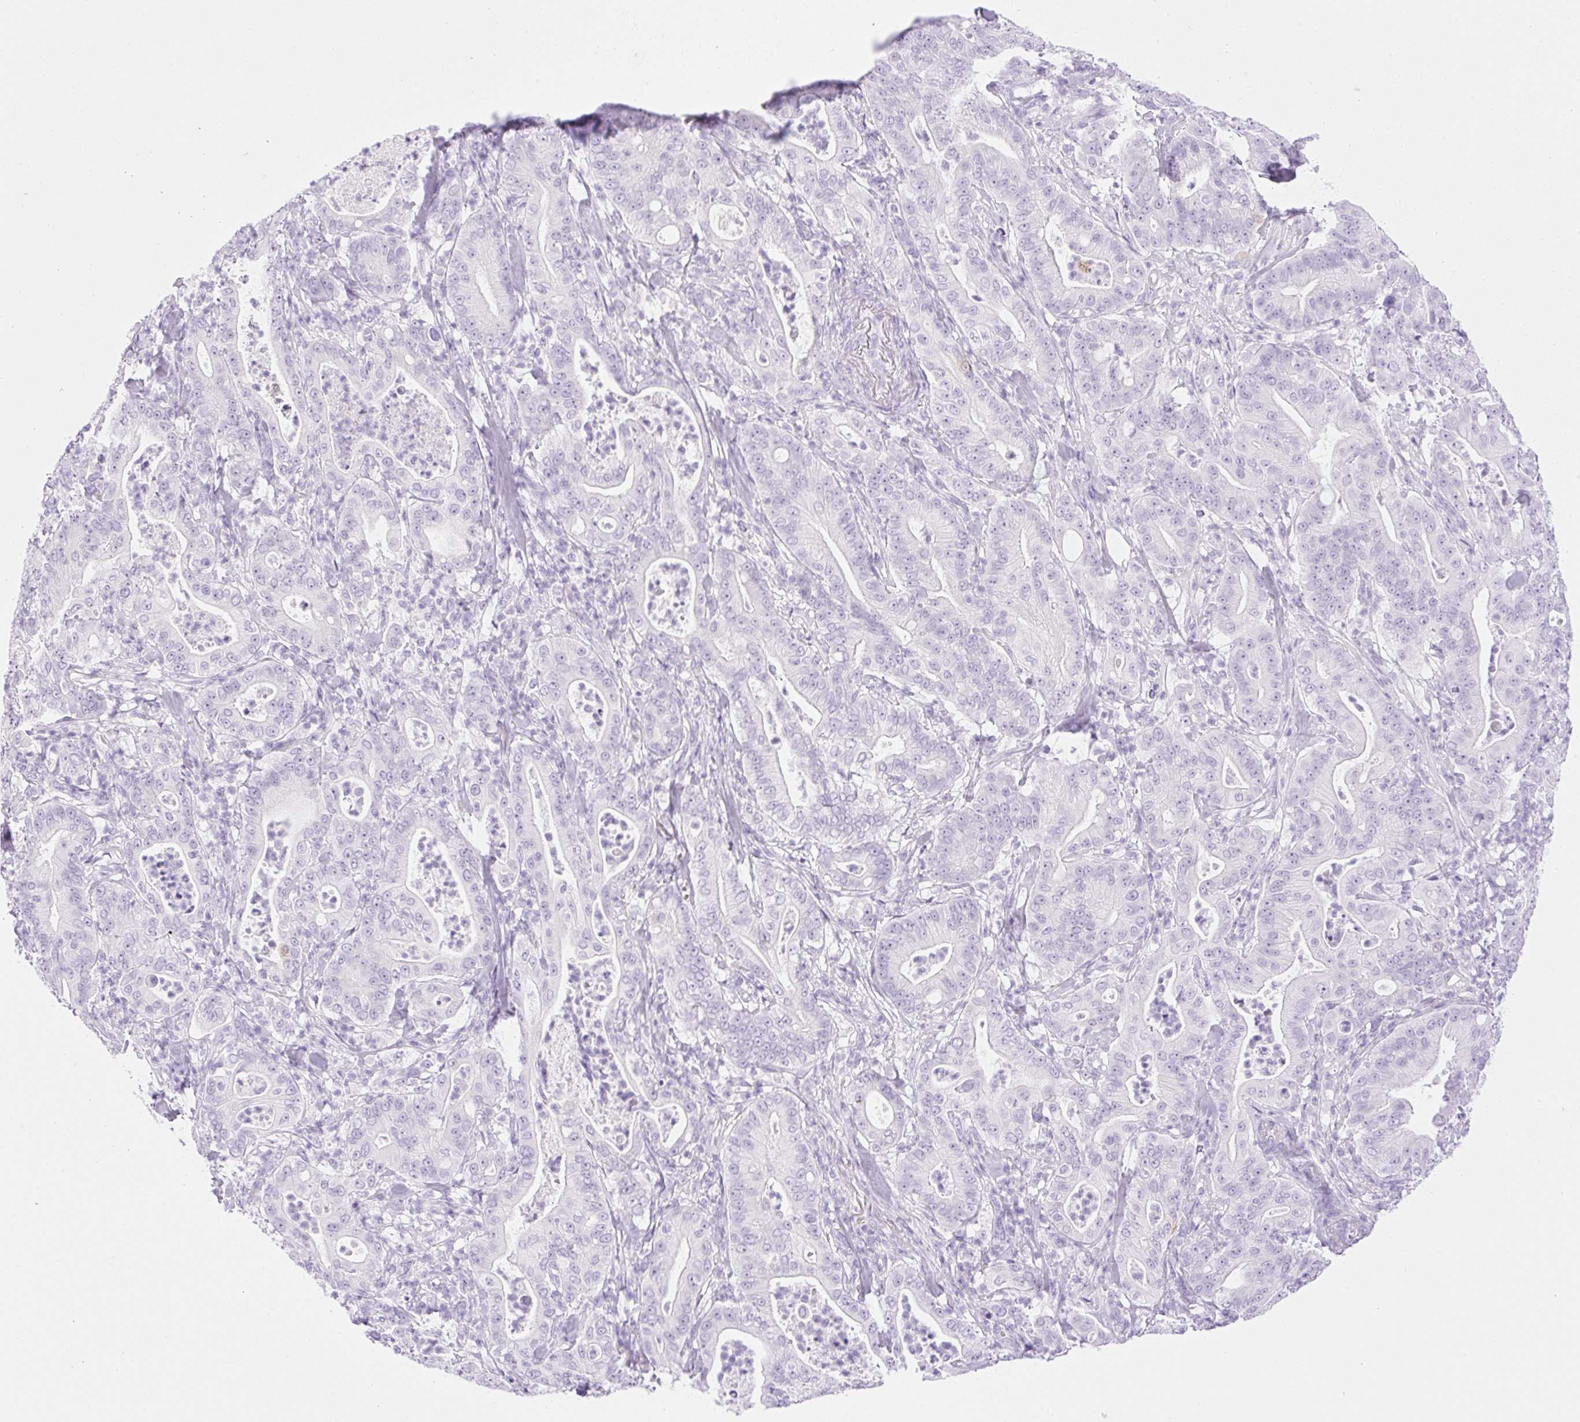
{"staining": {"intensity": "negative", "quantity": "none", "location": "none"}, "tissue": "pancreatic cancer", "cell_type": "Tumor cells", "image_type": "cancer", "snomed": [{"axis": "morphology", "description": "Adenocarcinoma, NOS"}, {"axis": "topography", "description": "Pancreas"}], "caption": "Pancreatic cancer was stained to show a protein in brown. There is no significant expression in tumor cells.", "gene": "SPRR4", "patient": {"sex": "male", "age": 71}}